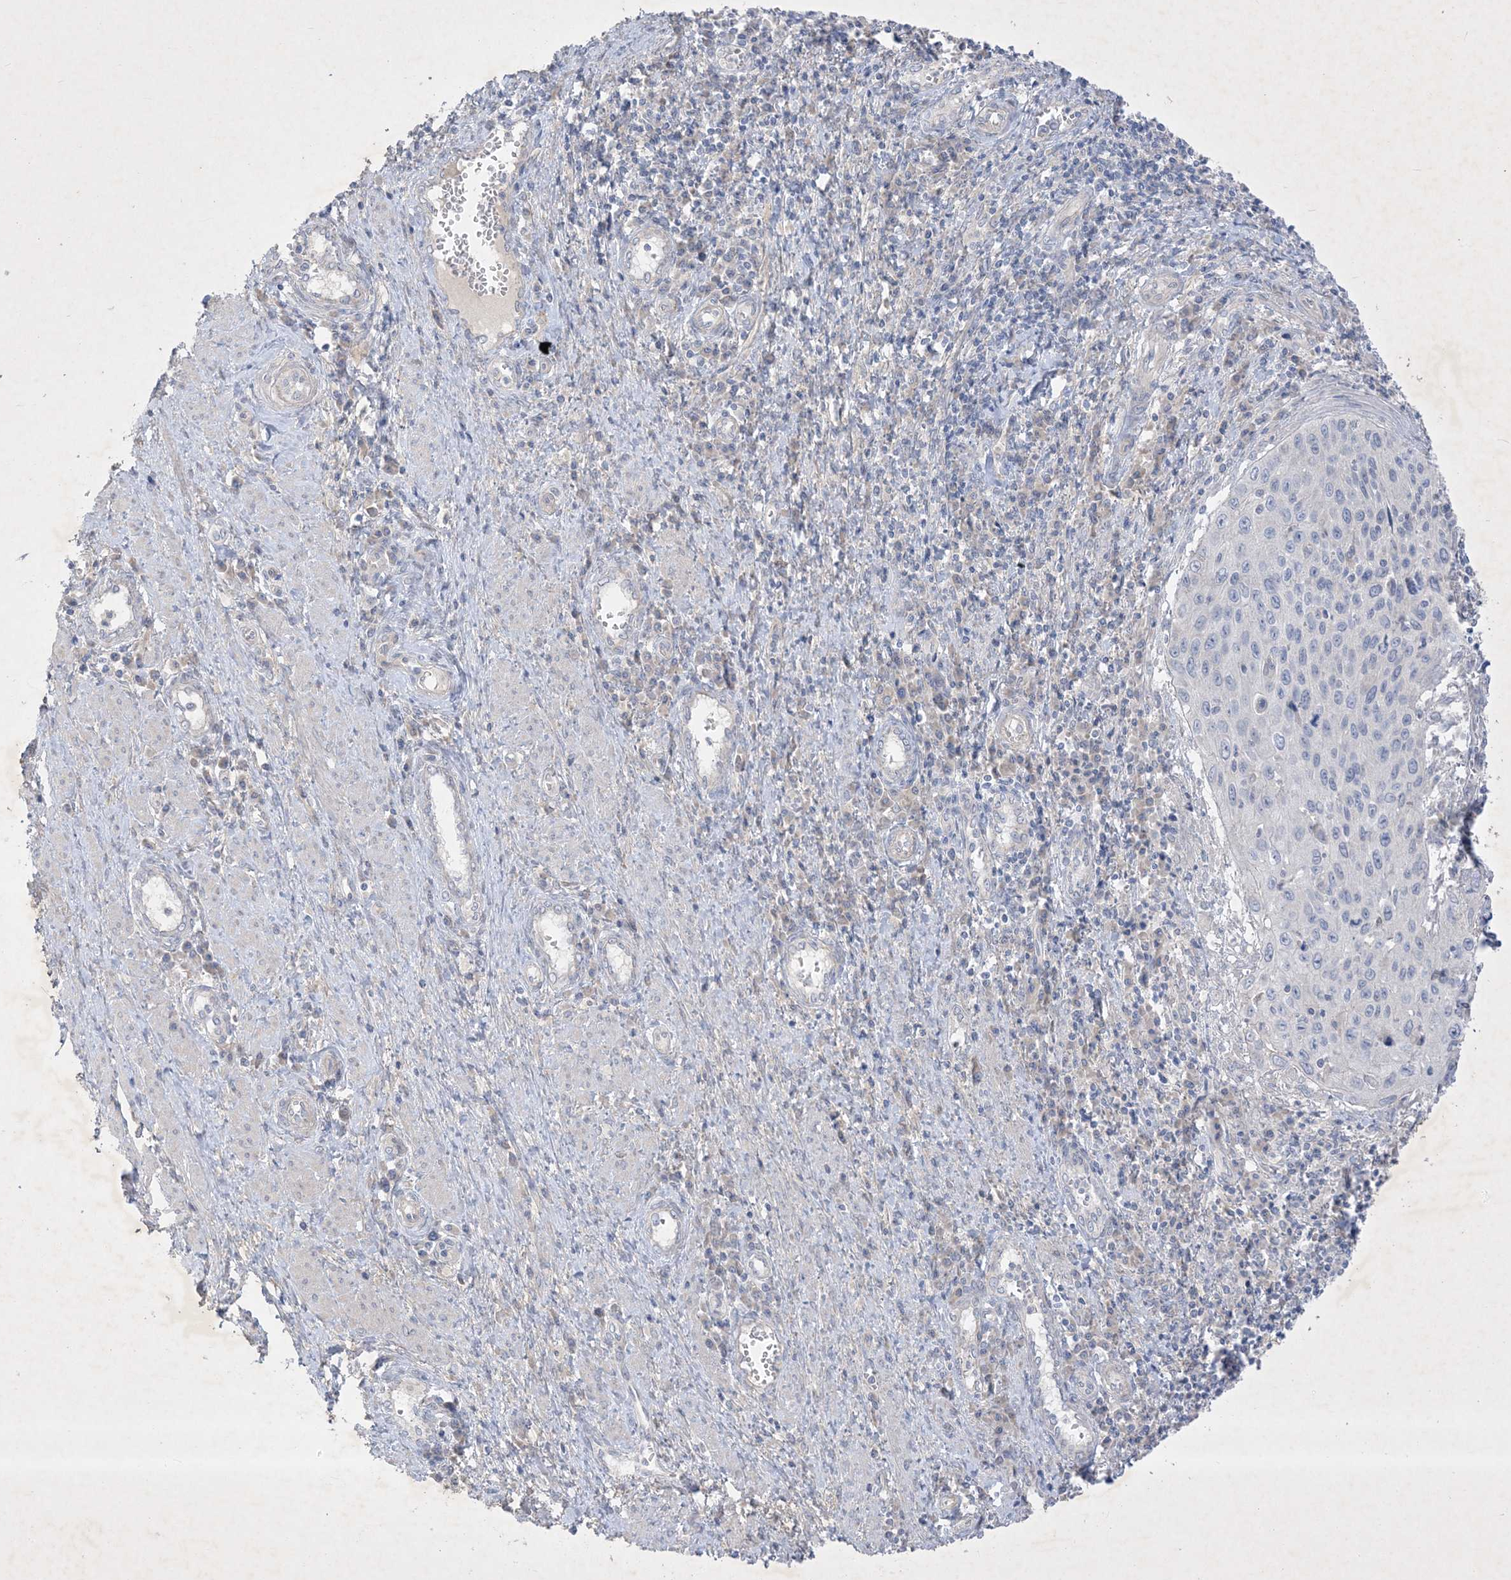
{"staining": {"intensity": "negative", "quantity": "none", "location": "none"}, "tissue": "cervical cancer", "cell_type": "Tumor cells", "image_type": "cancer", "snomed": [{"axis": "morphology", "description": "Squamous cell carcinoma, NOS"}, {"axis": "topography", "description": "Cervix"}], "caption": "A photomicrograph of squamous cell carcinoma (cervical) stained for a protein displays no brown staining in tumor cells.", "gene": "PLEKHA3", "patient": {"sex": "female", "age": 32}}